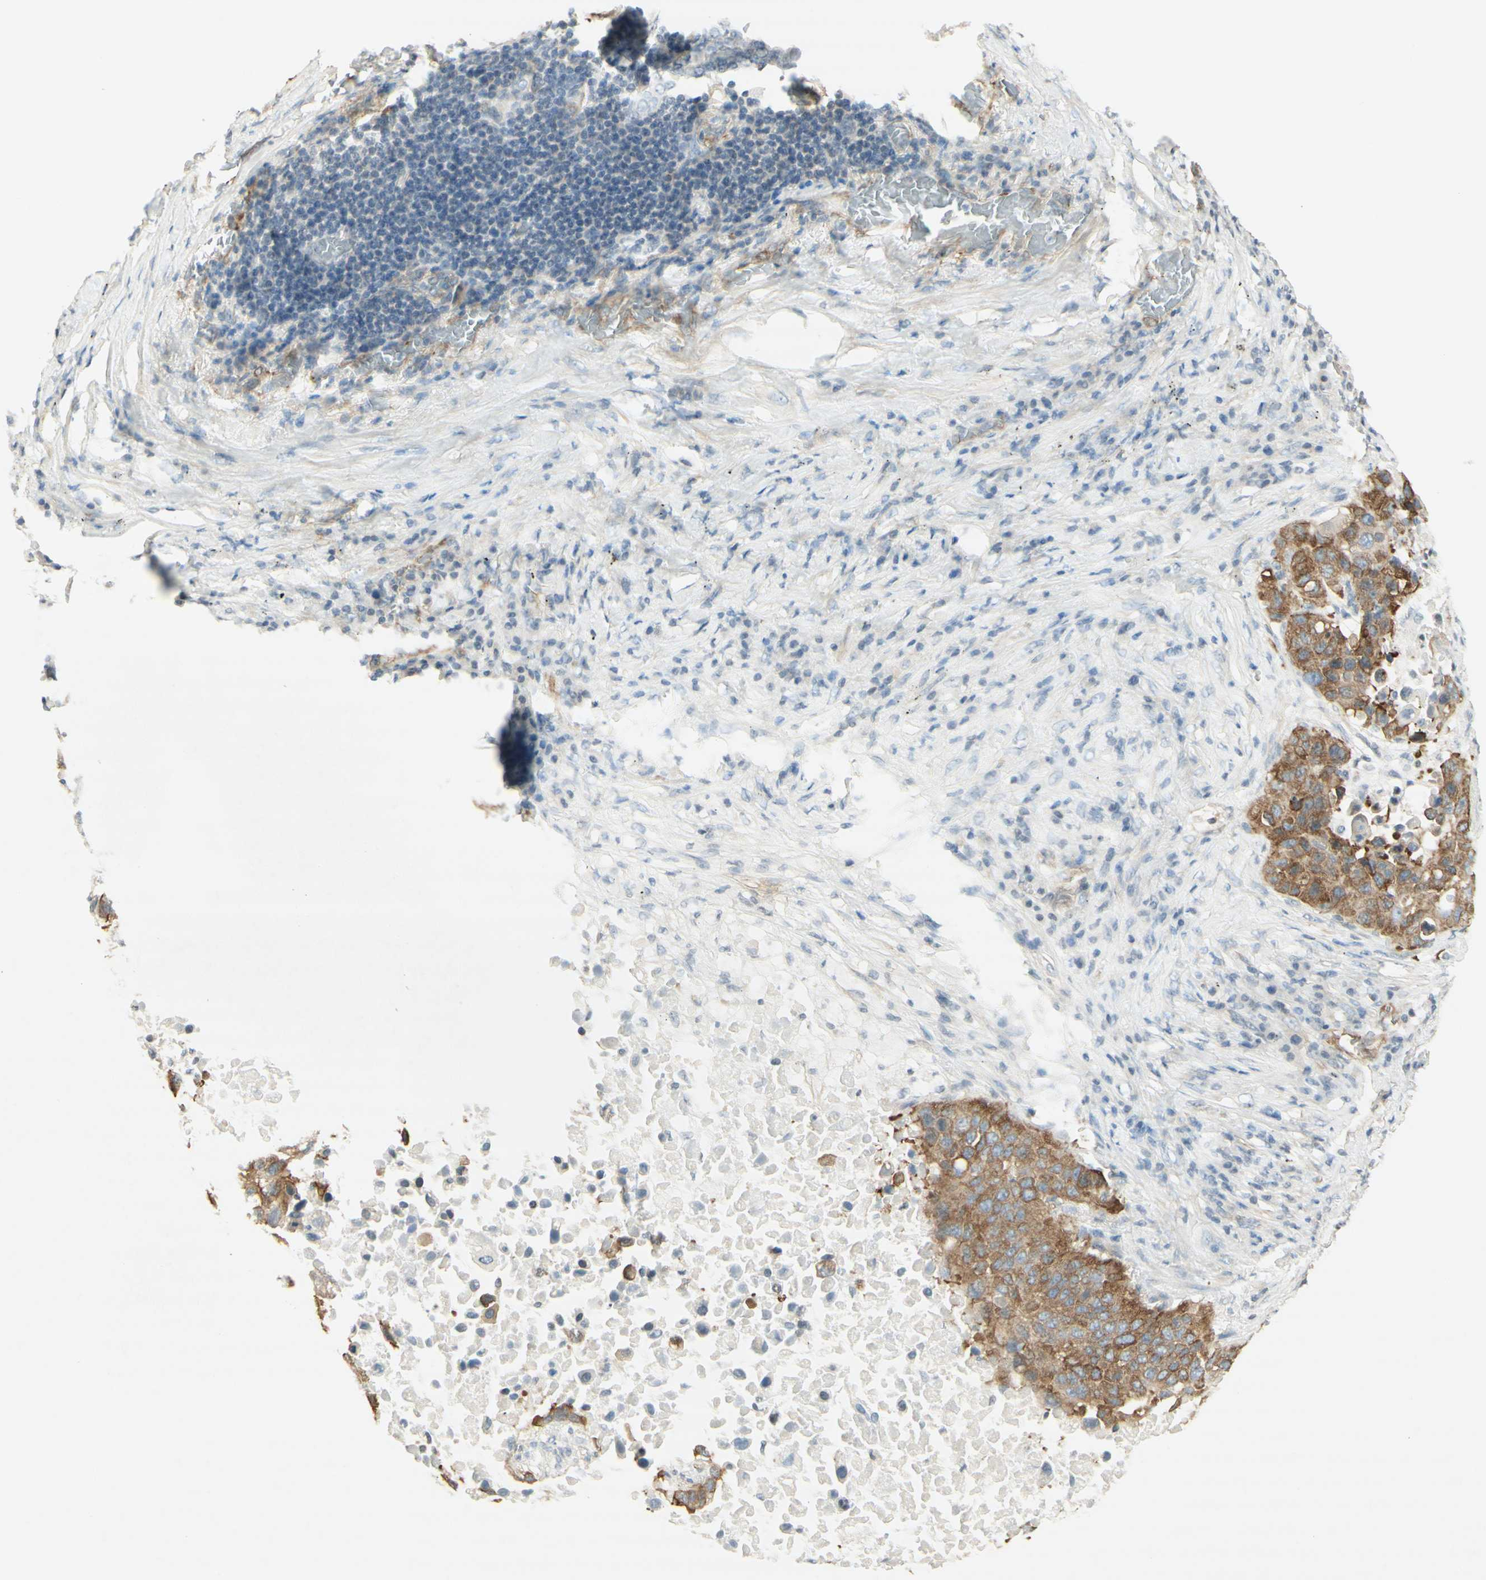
{"staining": {"intensity": "moderate", "quantity": ">75%", "location": "cytoplasmic/membranous"}, "tissue": "lung cancer", "cell_type": "Tumor cells", "image_type": "cancer", "snomed": [{"axis": "morphology", "description": "Squamous cell carcinoma, NOS"}, {"axis": "topography", "description": "Lung"}], "caption": "Squamous cell carcinoma (lung) stained for a protein demonstrates moderate cytoplasmic/membranous positivity in tumor cells. (DAB (3,3'-diaminobenzidine) = brown stain, brightfield microscopy at high magnification).", "gene": "MAP1B", "patient": {"sex": "male", "age": 57}}